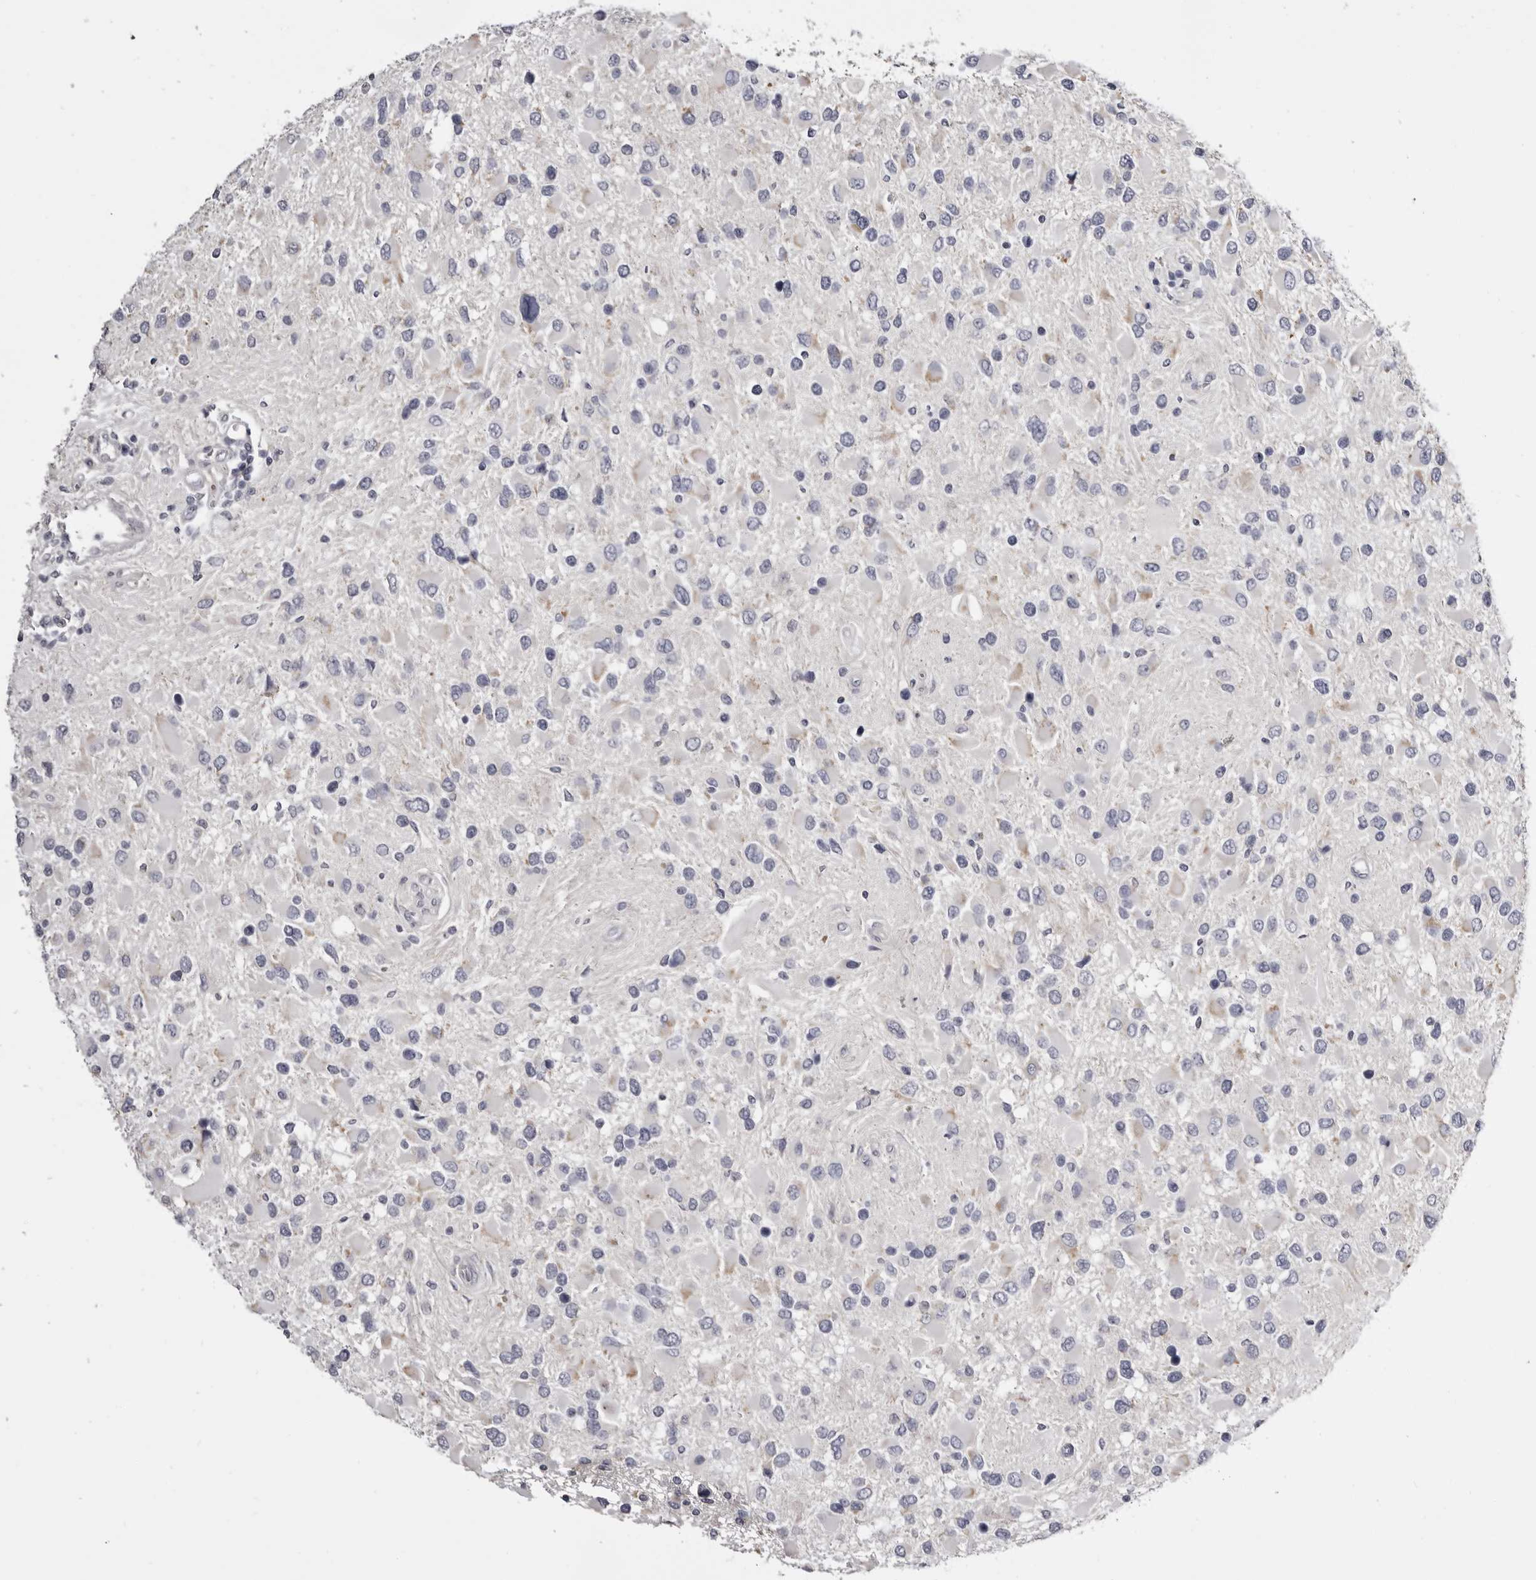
{"staining": {"intensity": "negative", "quantity": "none", "location": "none"}, "tissue": "glioma", "cell_type": "Tumor cells", "image_type": "cancer", "snomed": [{"axis": "morphology", "description": "Glioma, malignant, High grade"}, {"axis": "topography", "description": "Brain"}], "caption": "This is an IHC photomicrograph of human glioma. There is no staining in tumor cells.", "gene": "CASQ1", "patient": {"sex": "male", "age": 53}}